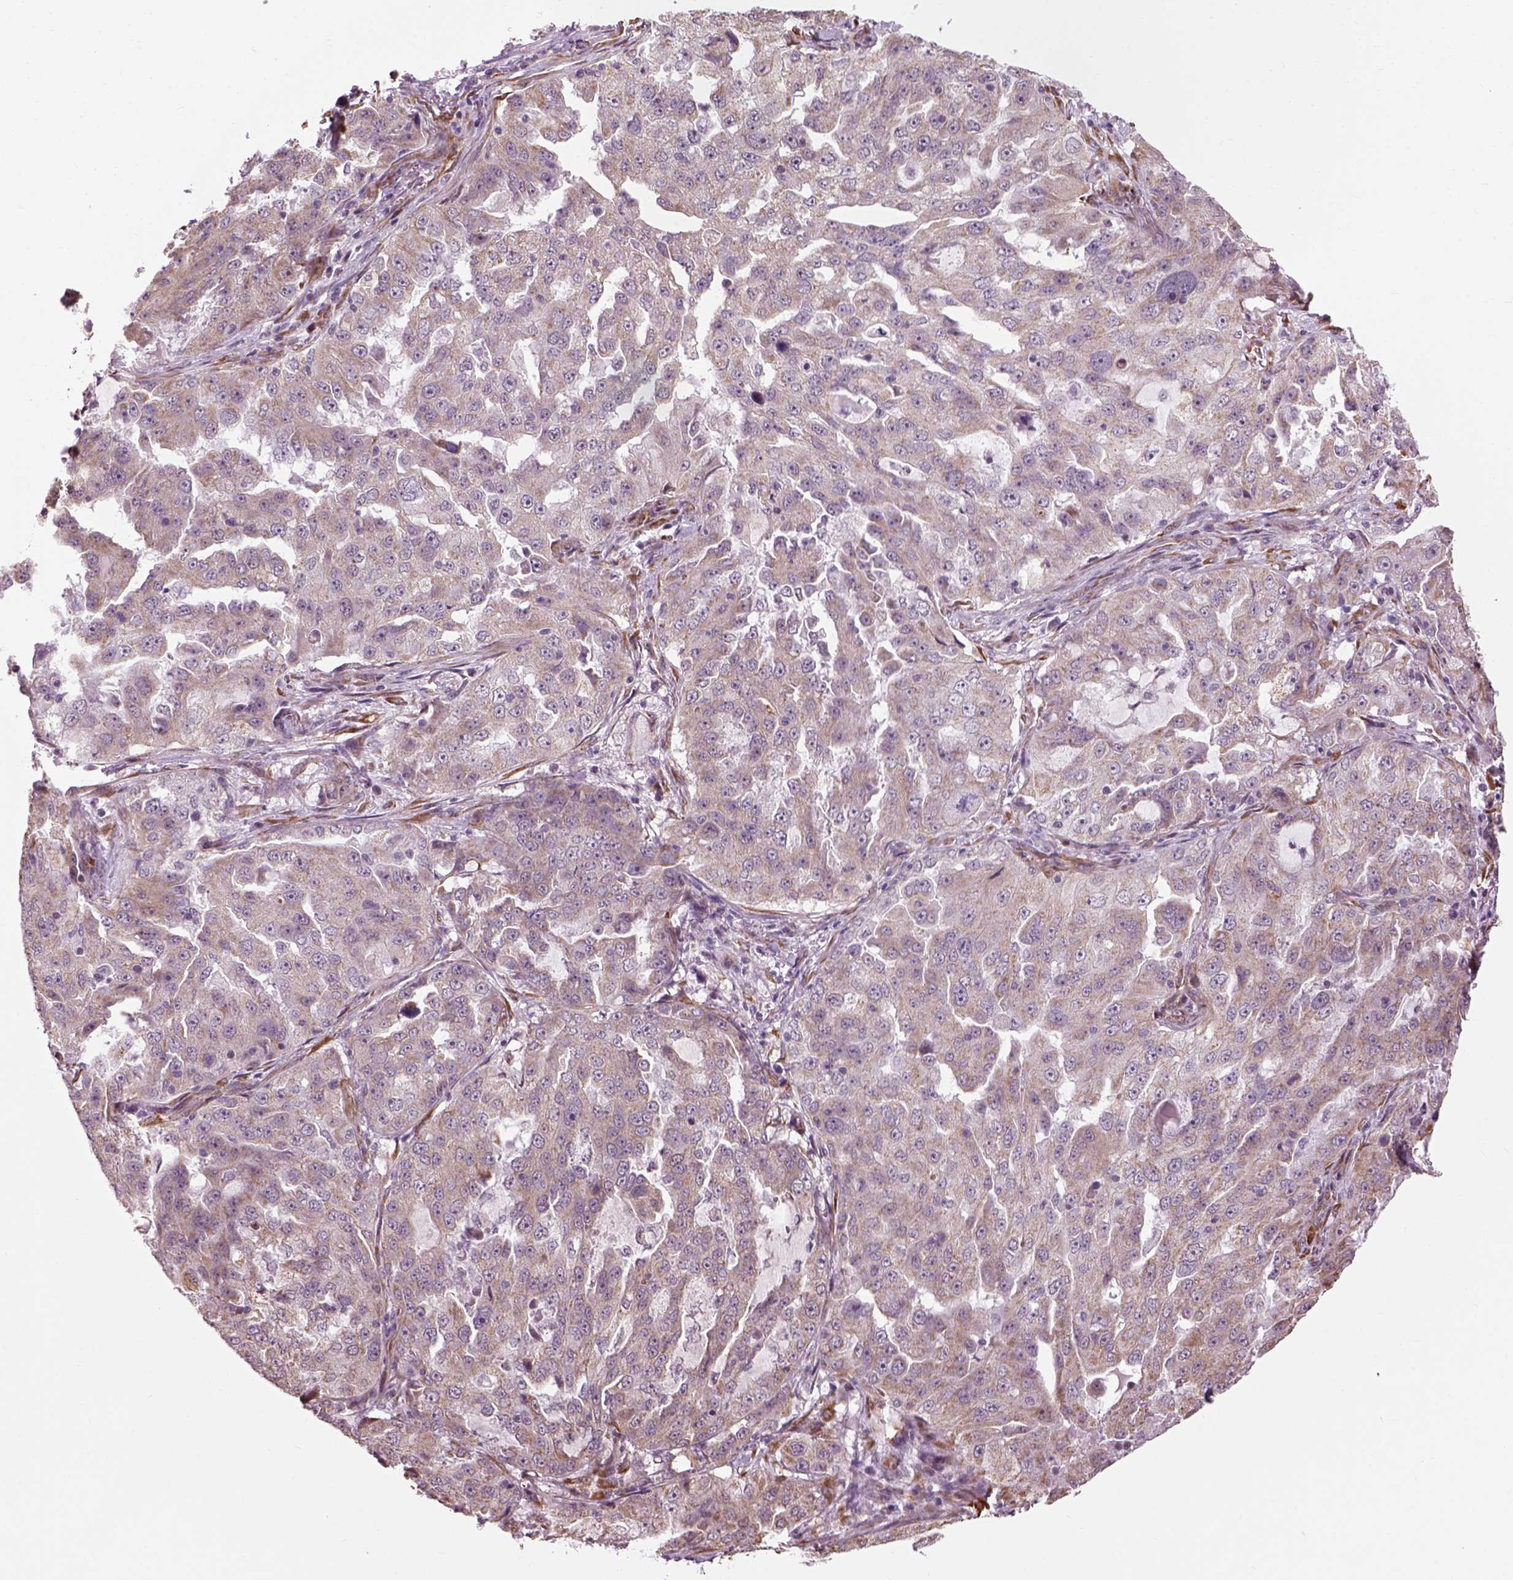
{"staining": {"intensity": "weak", "quantity": "<25%", "location": "cytoplasmic/membranous"}, "tissue": "lung cancer", "cell_type": "Tumor cells", "image_type": "cancer", "snomed": [{"axis": "morphology", "description": "Adenocarcinoma, NOS"}, {"axis": "topography", "description": "Lung"}], "caption": "Immunohistochemistry of human lung cancer (adenocarcinoma) demonstrates no expression in tumor cells.", "gene": "XK", "patient": {"sex": "female", "age": 61}}